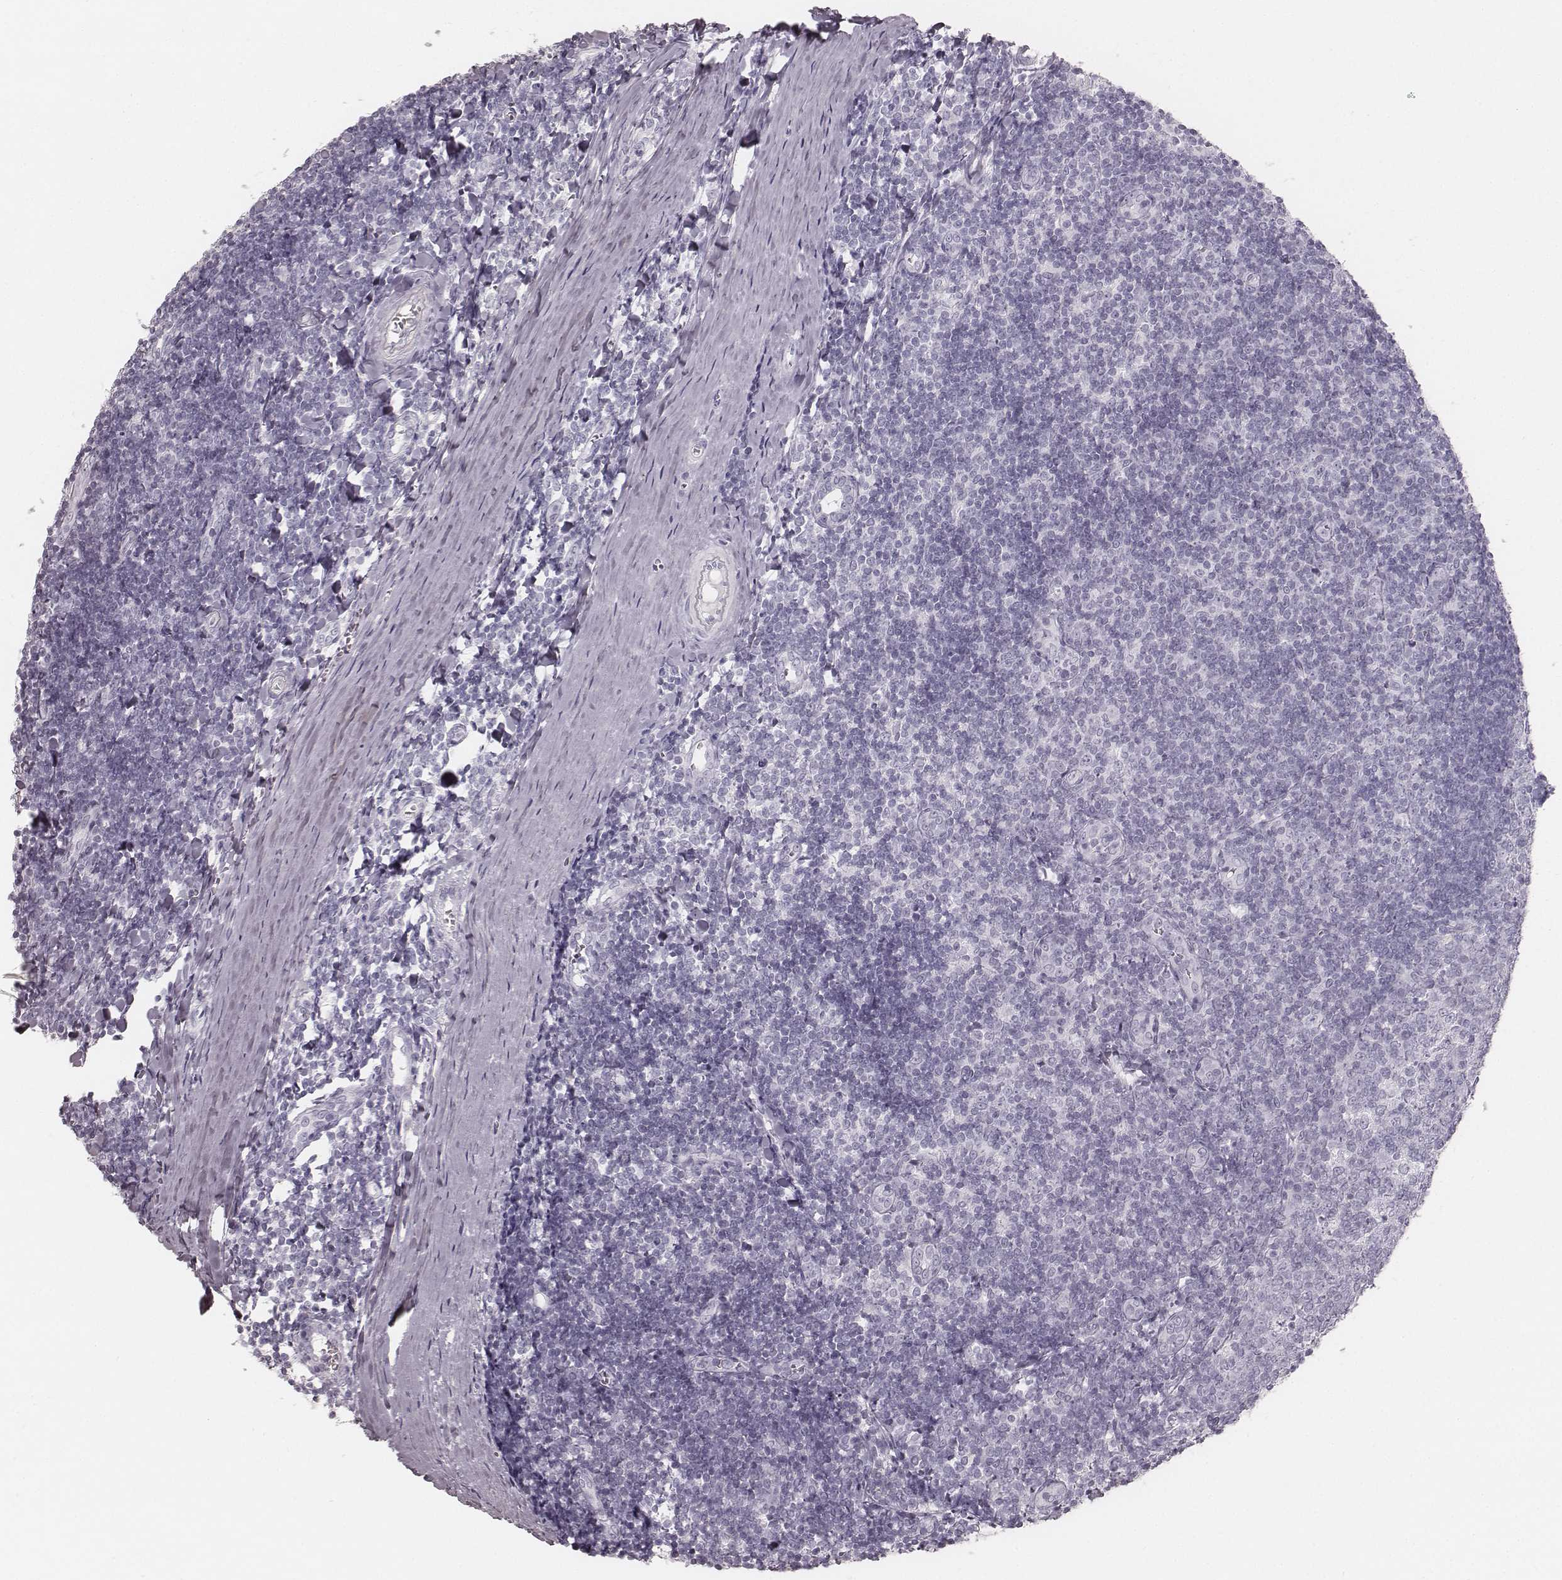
{"staining": {"intensity": "negative", "quantity": "none", "location": "none"}, "tissue": "tonsil", "cell_type": "Germinal center cells", "image_type": "normal", "snomed": [{"axis": "morphology", "description": "Normal tissue, NOS"}, {"axis": "topography", "description": "Tonsil"}], "caption": "The micrograph shows no significant staining in germinal center cells of tonsil. (DAB IHC visualized using brightfield microscopy, high magnification).", "gene": "KRT34", "patient": {"sex": "female", "age": 12}}